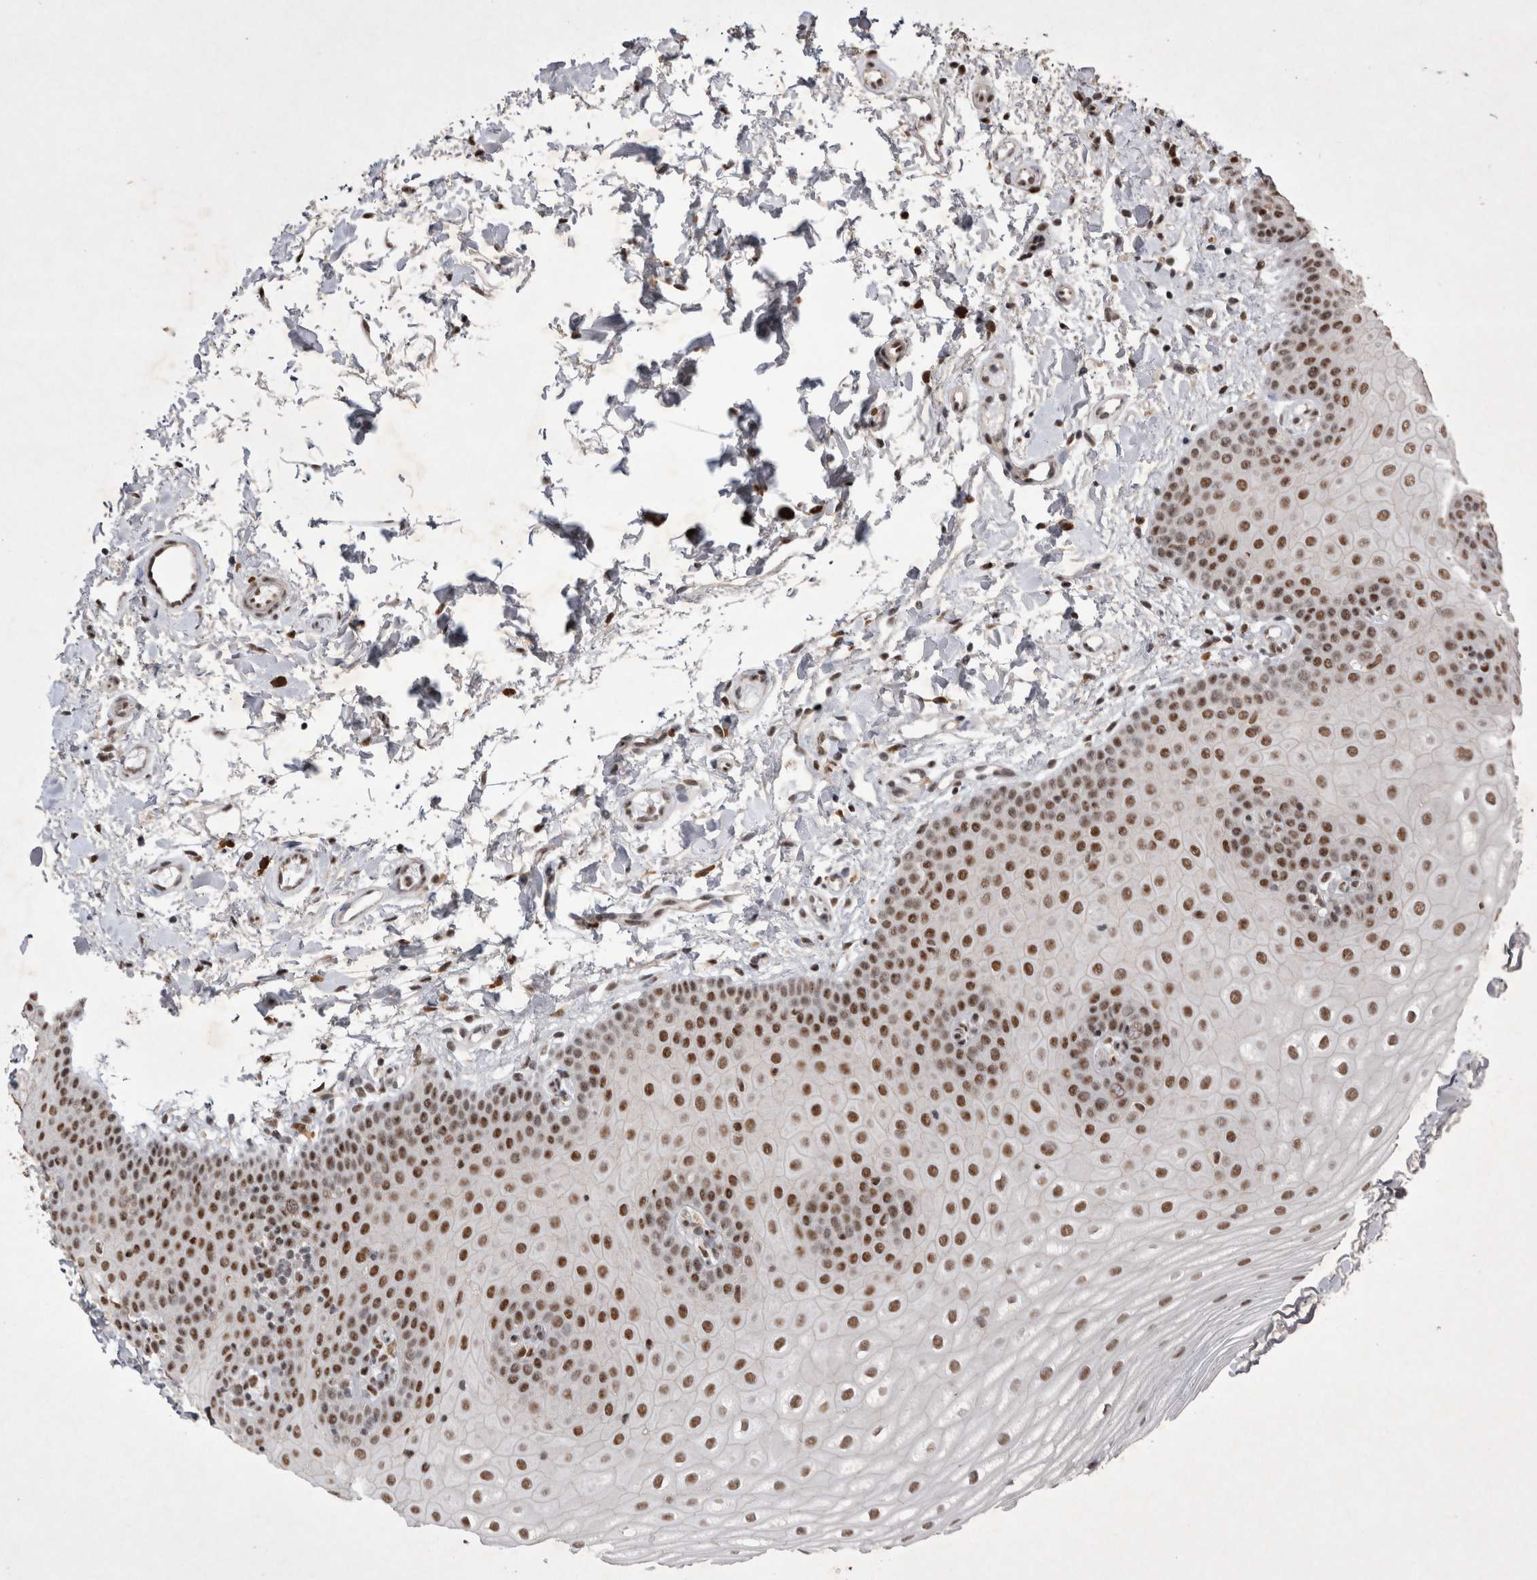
{"staining": {"intensity": "strong", "quantity": "25%-75%", "location": "nuclear"}, "tissue": "oral mucosa", "cell_type": "Squamous epithelial cells", "image_type": "normal", "snomed": [{"axis": "morphology", "description": "Normal tissue, NOS"}, {"axis": "topography", "description": "Skin"}, {"axis": "topography", "description": "Oral tissue"}], "caption": "About 25%-75% of squamous epithelial cells in unremarkable oral mucosa show strong nuclear protein staining as visualized by brown immunohistochemical staining.", "gene": "RBM6", "patient": {"sex": "male", "age": 84}}